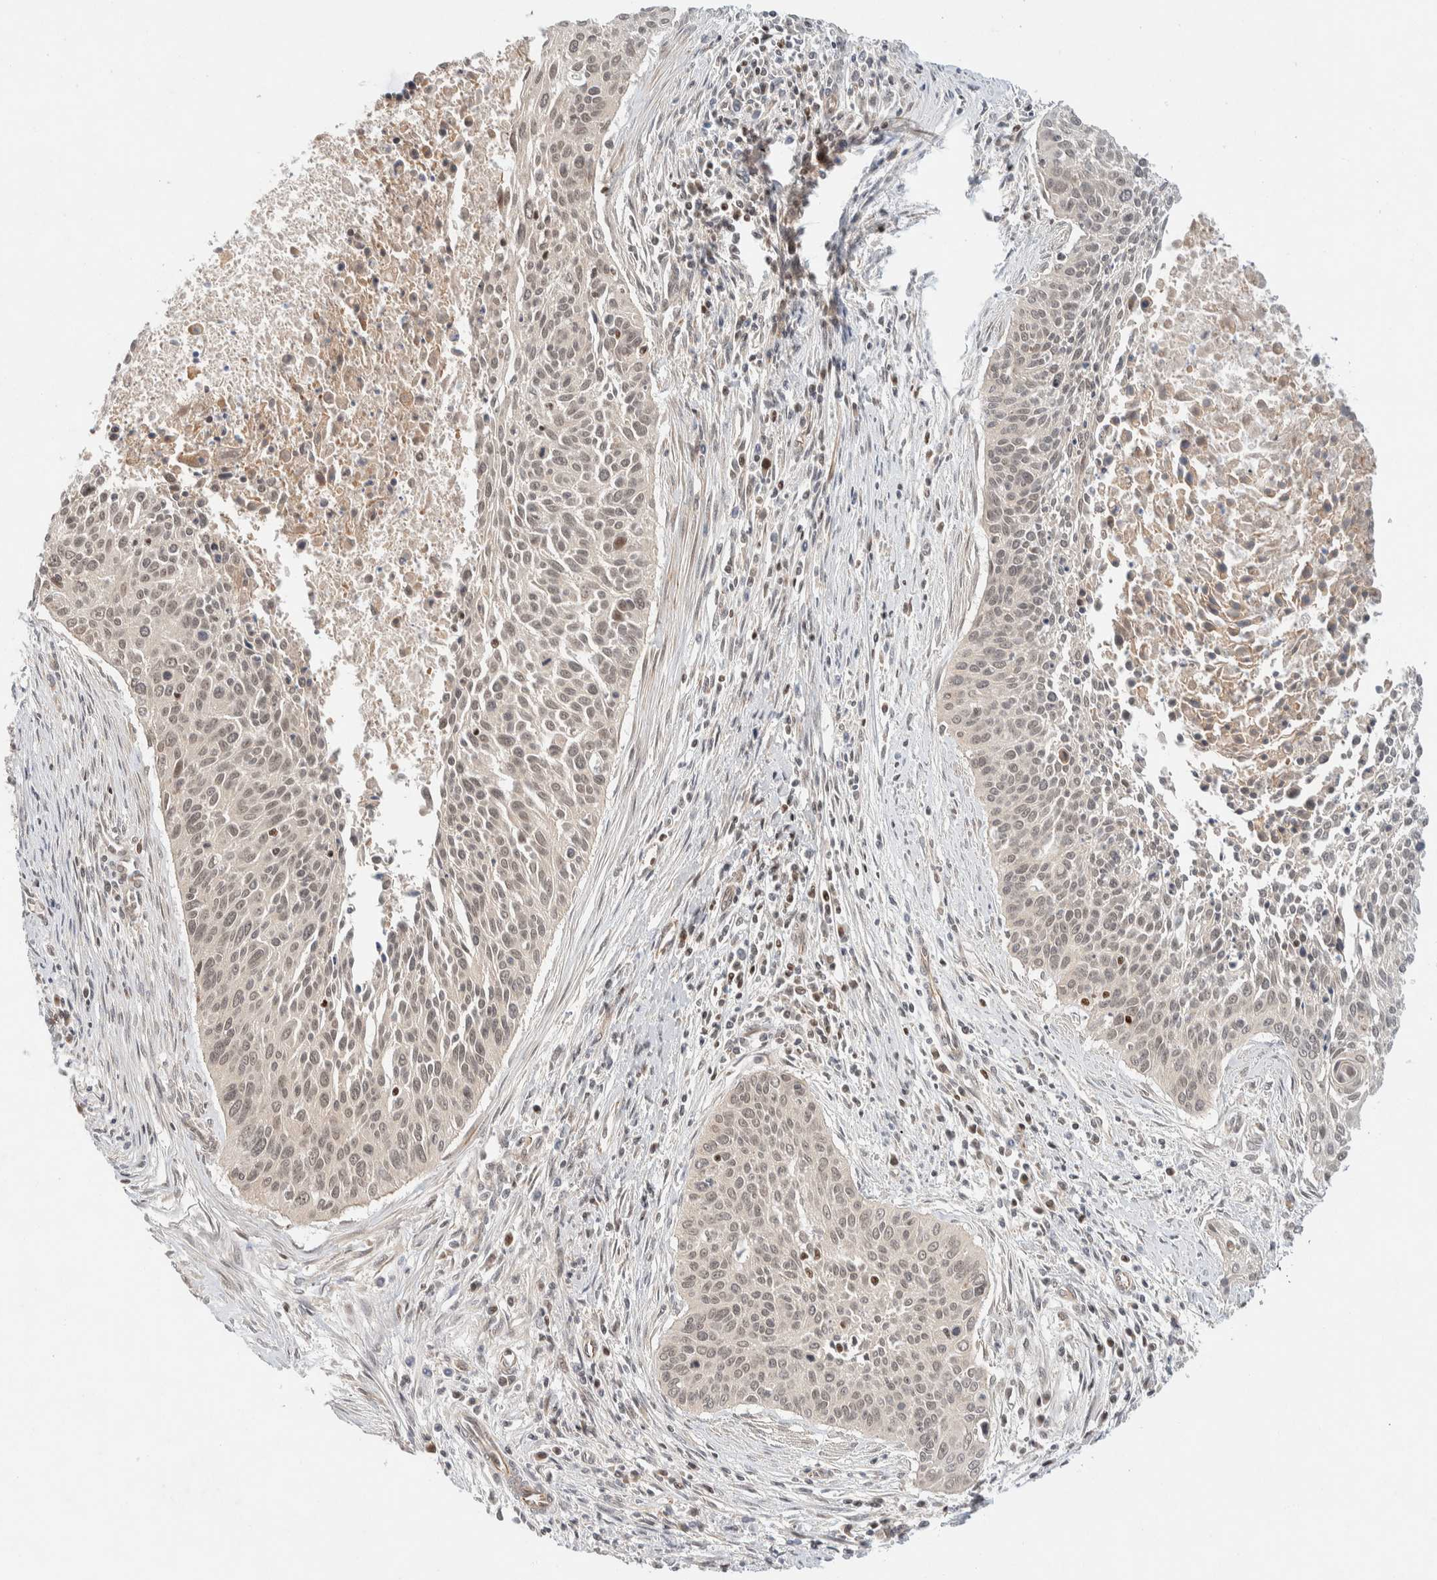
{"staining": {"intensity": "weak", "quantity": "<25%", "location": "nuclear"}, "tissue": "cervical cancer", "cell_type": "Tumor cells", "image_type": "cancer", "snomed": [{"axis": "morphology", "description": "Squamous cell carcinoma, NOS"}, {"axis": "topography", "description": "Cervix"}], "caption": "Tumor cells show no significant protein expression in cervical squamous cell carcinoma.", "gene": "C8orf76", "patient": {"sex": "female", "age": 55}}